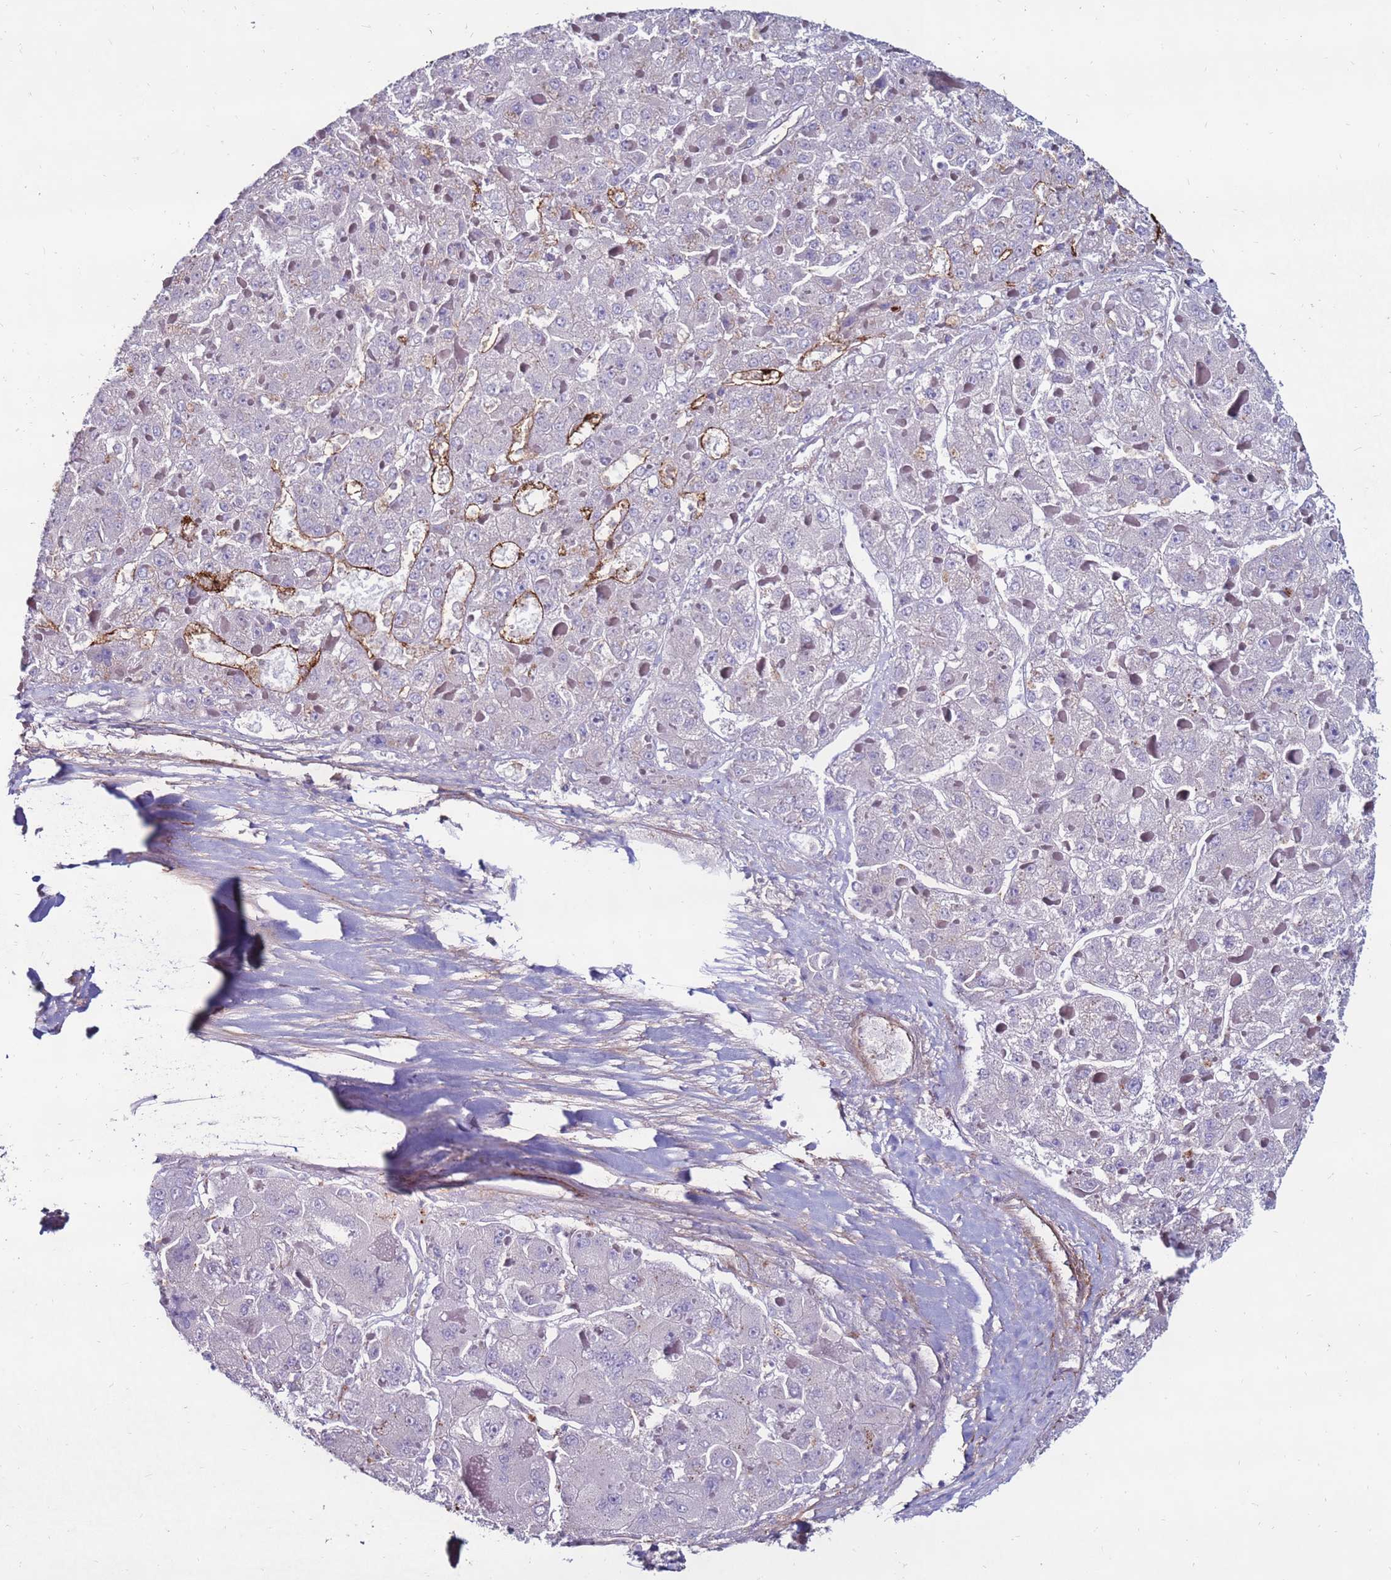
{"staining": {"intensity": "negative", "quantity": "none", "location": "none"}, "tissue": "liver cancer", "cell_type": "Tumor cells", "image_type": "cancer", "snomed": [{"axis": "morphology", "description": "Carcinoma, Hepatocellular, NOS"}, {"axis": "topography", "description": "Liver"}], "caption": "A histopathology image of human liver hepatocellular carcinoma is negative for staining in tumor cells.", "gene": "CLEC4M", "patient": {"sex": "female", "age": 73}}